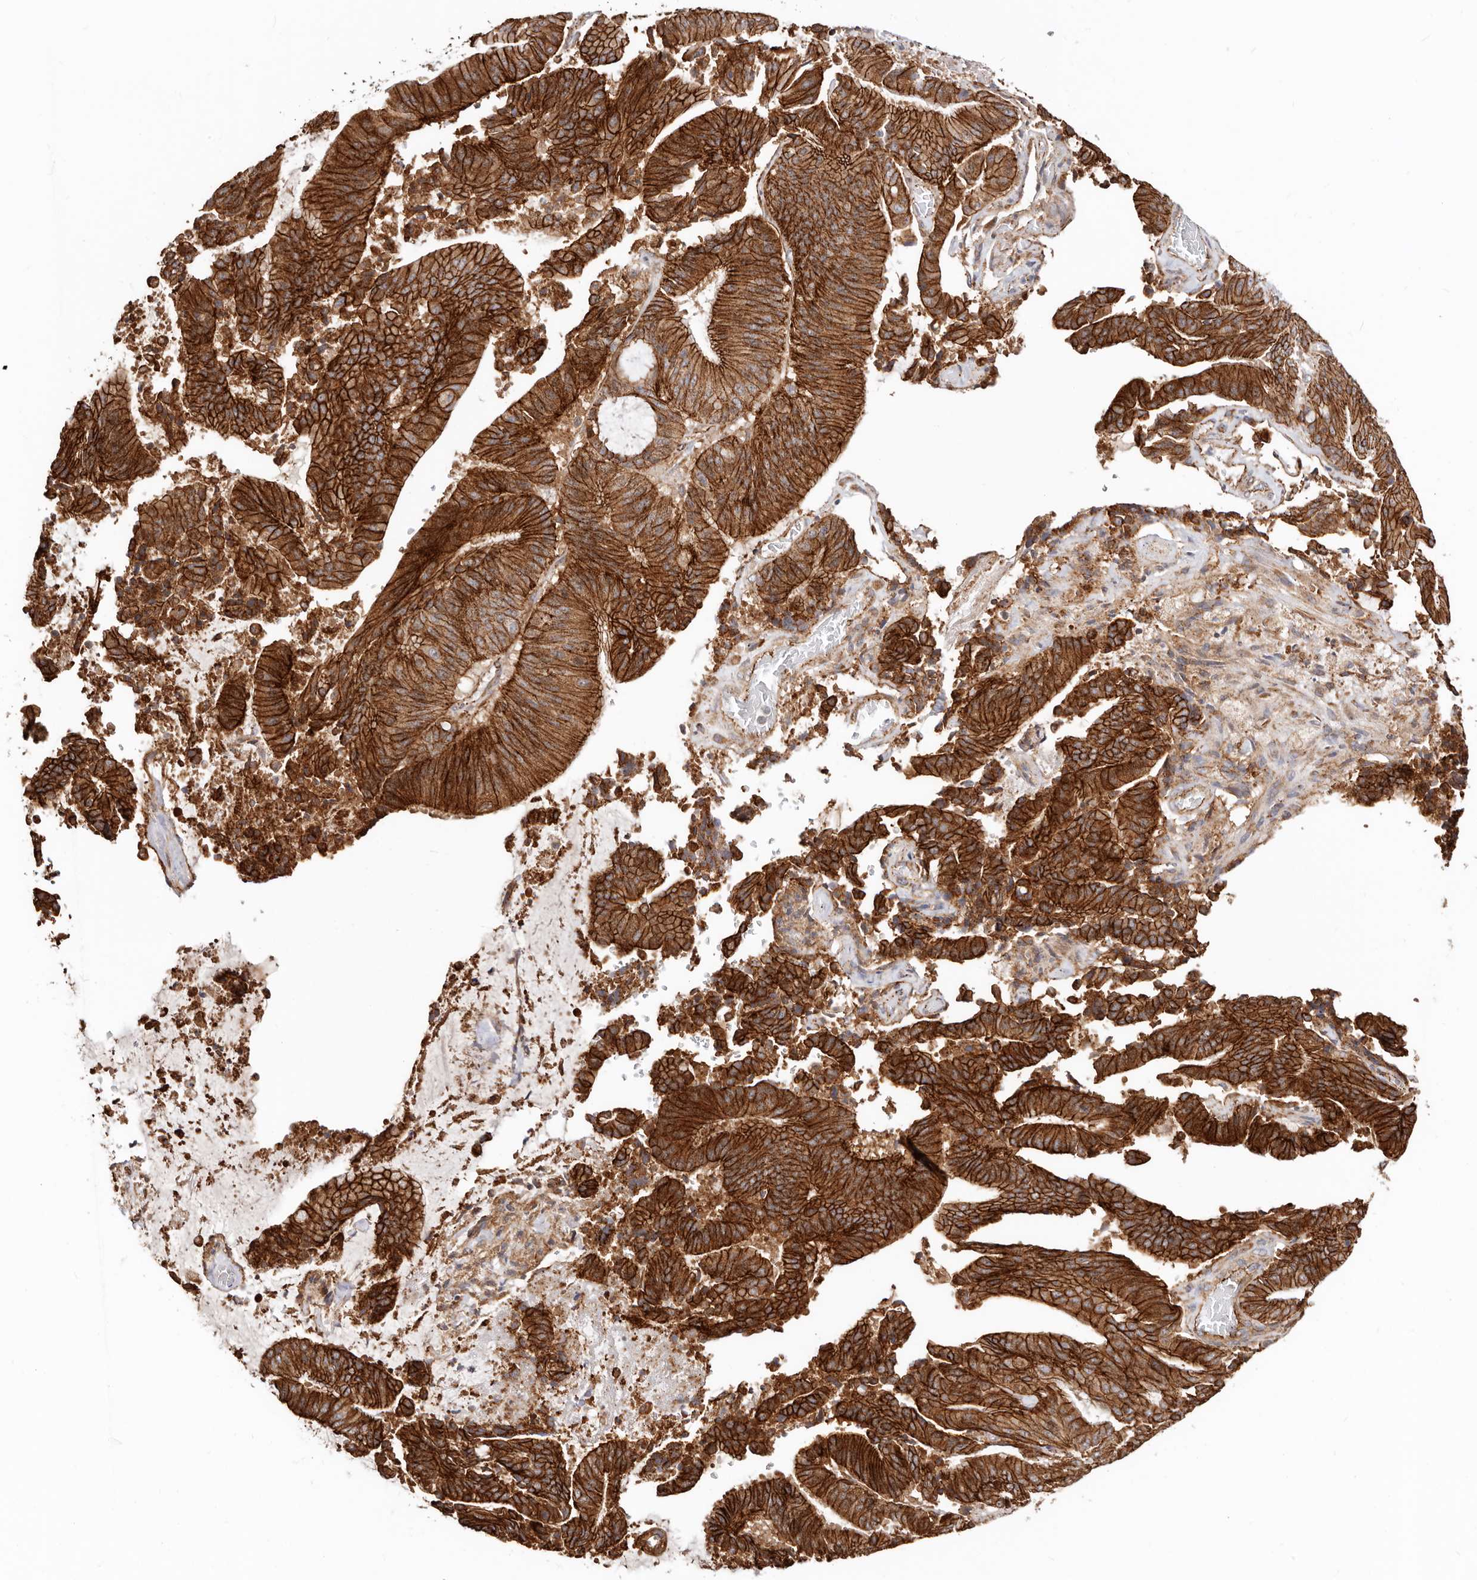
{"staining": {"intensity": "strong", "quantity": ">75%", "location": "cytoplasmic/membranous"}, "tissue": "liver cancer", "cell_type": "Tumor cells", "image_type": "cancer", "snomed": [{"axis": "morphology", "description": "Normal tissue, NOS"}, {"axis": "morphology", "description": "Cholangiocarcinoma"}, {"axis": "topography", "description": "Liver"}, {"axis": "topography", "description": "Peripheral nerve tissue"}], "caption": "Liver cholangiocarcinoma stained with DAB (3,3'-diaminobenzidine) immunohistochemistry shows high levels of strong cytoplasmic/membranous staining in approximately >75% of tumor cells. The protein of interest is stained brown, and the nuclei are stained in blue (DAB (3,3'-diaminobenzidine) IHC with brightfield microscopy, high magnification).", "gene": "CTNNB1", "patient": {"sex": "female", "age": 73}}